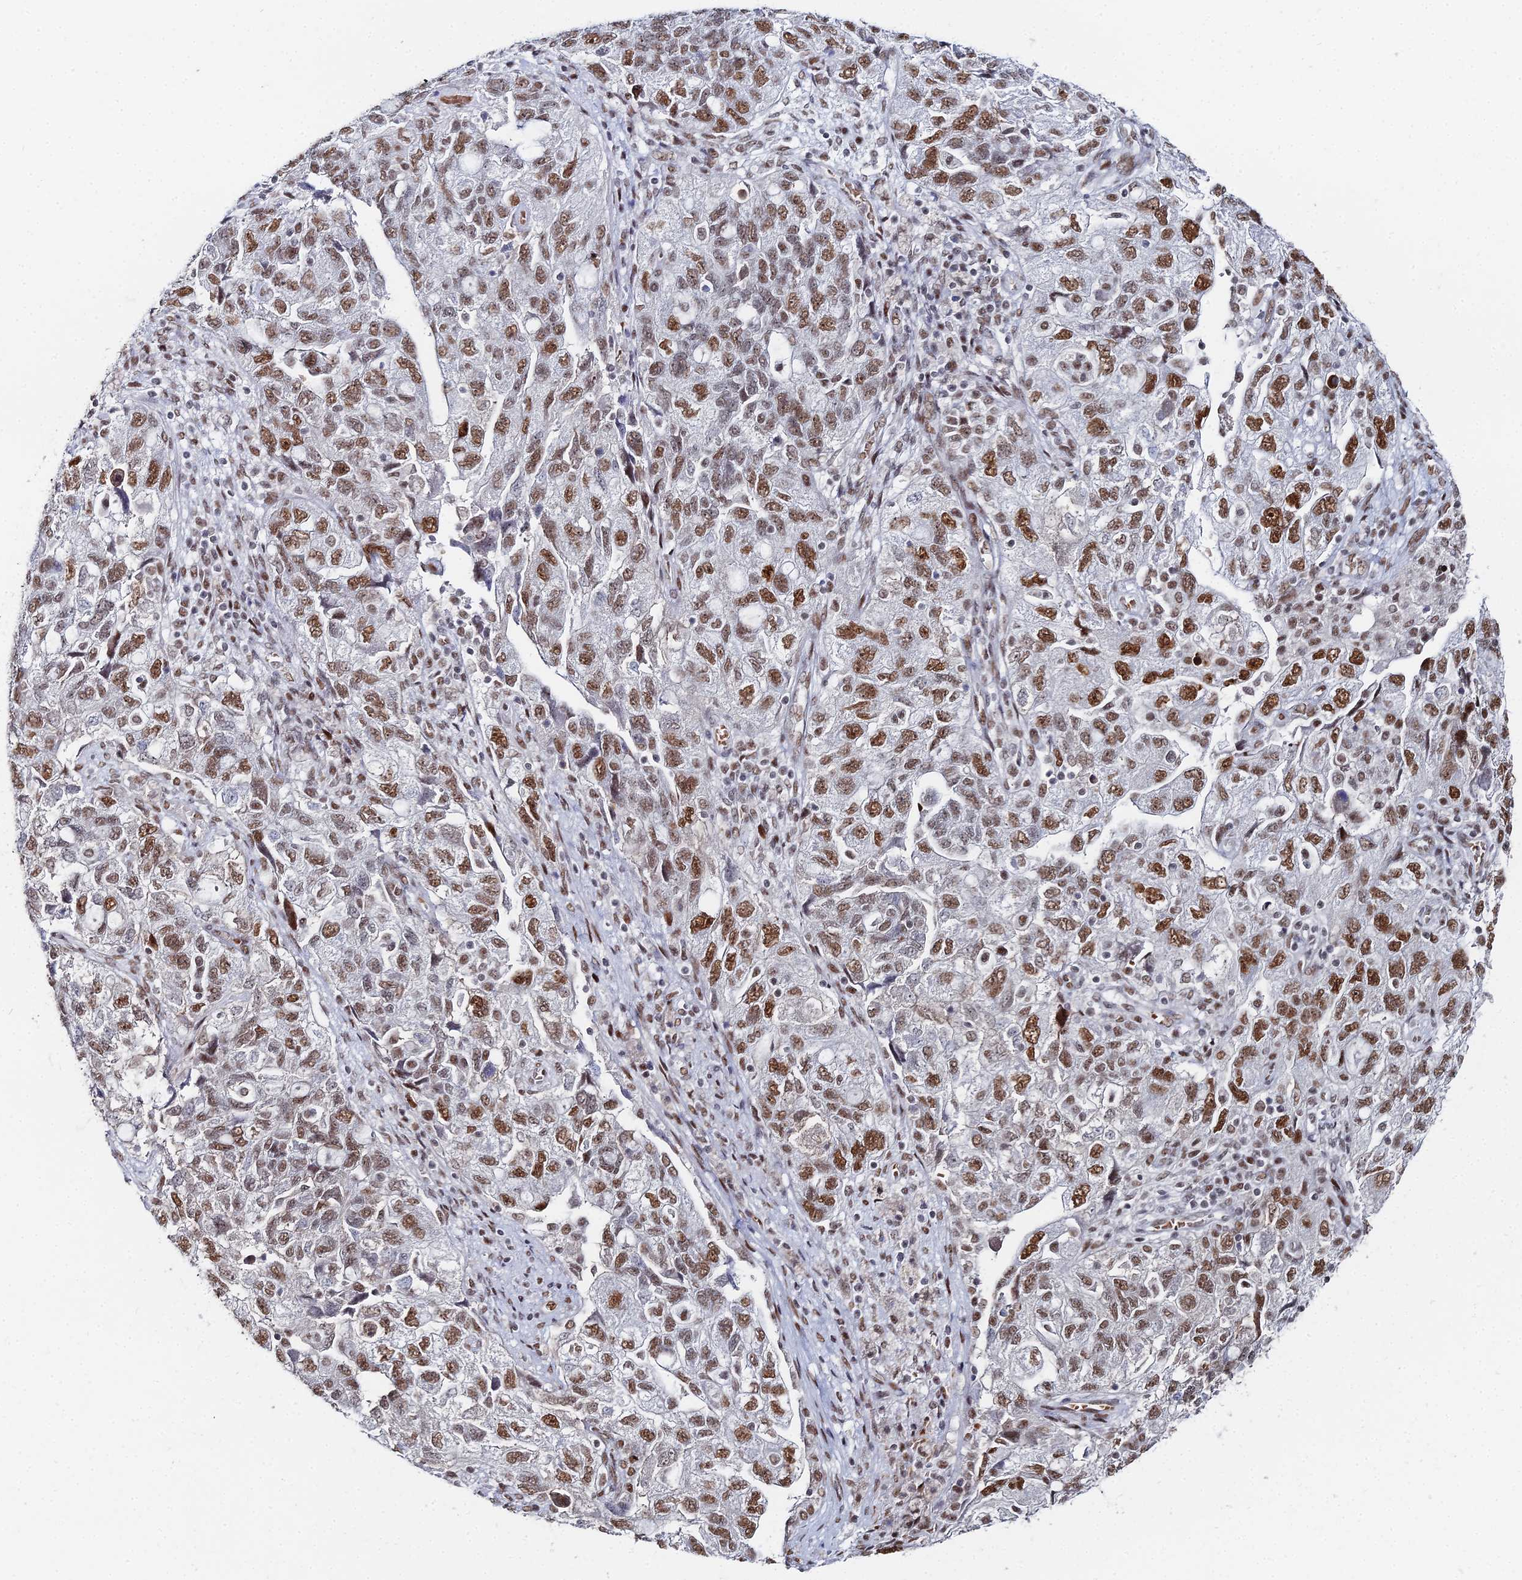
{"staining": {"intensity": "moderate", "quantity": ">75%", "location": "nuclear"}, "tissue": "ovarian cancer", "cell_type": "Tumor cells", "image_type": "cancer", "snomed": [{"axis": "morphology", "description": "Carcinoma, NOS"}, {"axis": "morphology", "description": "Cystadenocarcinoma, serous, NOS"}, {"axis": "topography", "description": "Ovary"}], "caption": "A photomicrograph of ovarian cancer stained for a protein reveals moderate nuclear brown staining in tumor cells. (DAB (3,3'-diaminobenzidine) IHC with brightfield microscopy, high magnification).", "gene": "GSC2", "patient": {"sex": "female", "age": 69}}